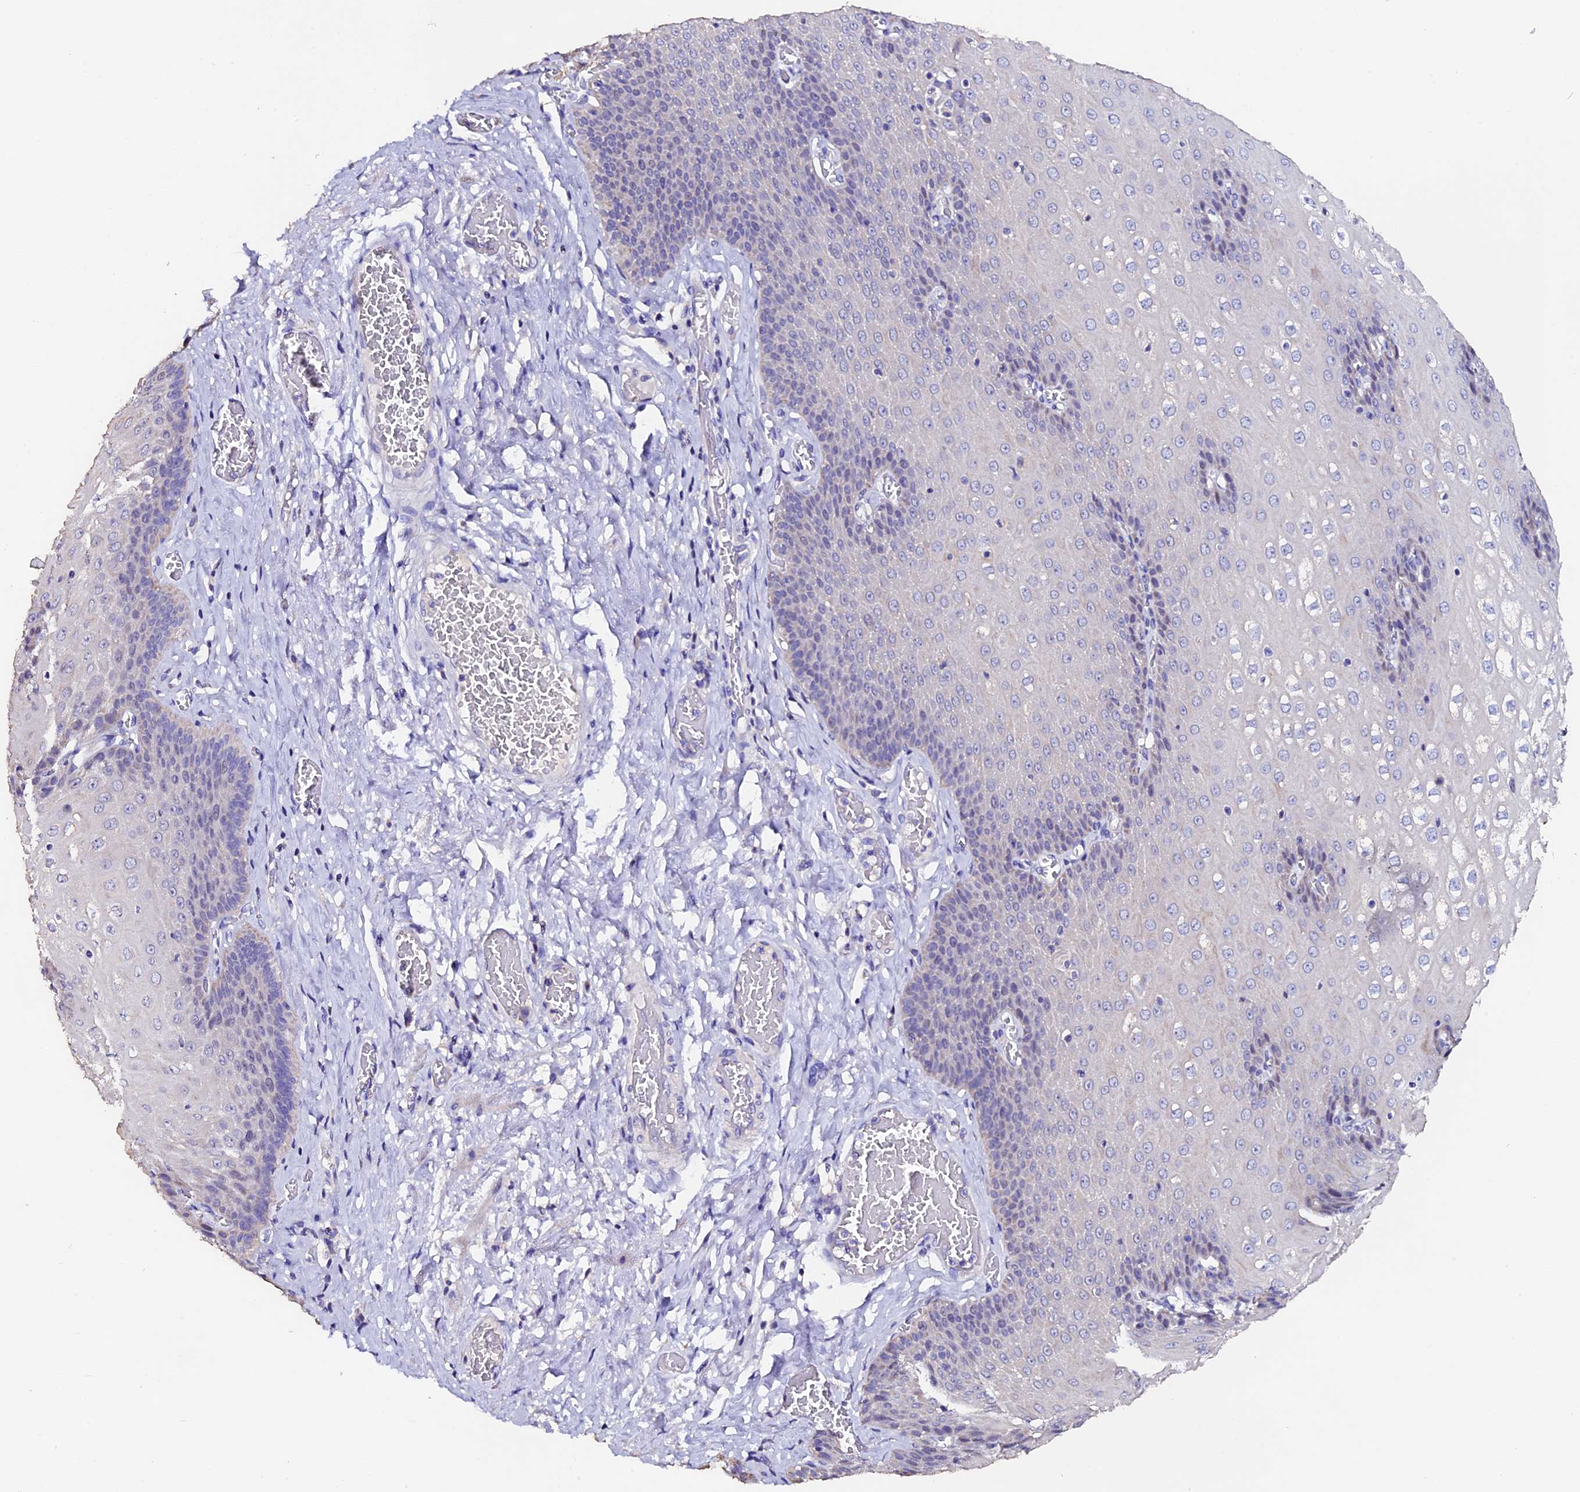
{"staining": {"intensity": "weak", "quantity": "<25%", "location": "cytoplasmic/membranous"}, "tissue": "esophagus", "cell_type": "Squamous epithelial cells", "image_type": "normal", "snomed": [{"axis": "morphology", "description": "Normal tissue, NOS"}, {"axis": "topography", "description": "Esophagus"}], "caption": "High power microscopy image of an immunohistochemistry histopathology image of unremarkable esophagus, revealing no significant expression in squamous epithelial cells. (Stains: DAB (3,3'-diaminobenzidine) immunohistochemistry with hematoxylin counter stain, Microscopy: brightfield microscopy at high magnification).", "gene": "FBXW9", "patient": {"sex": "male", "age": 60}}